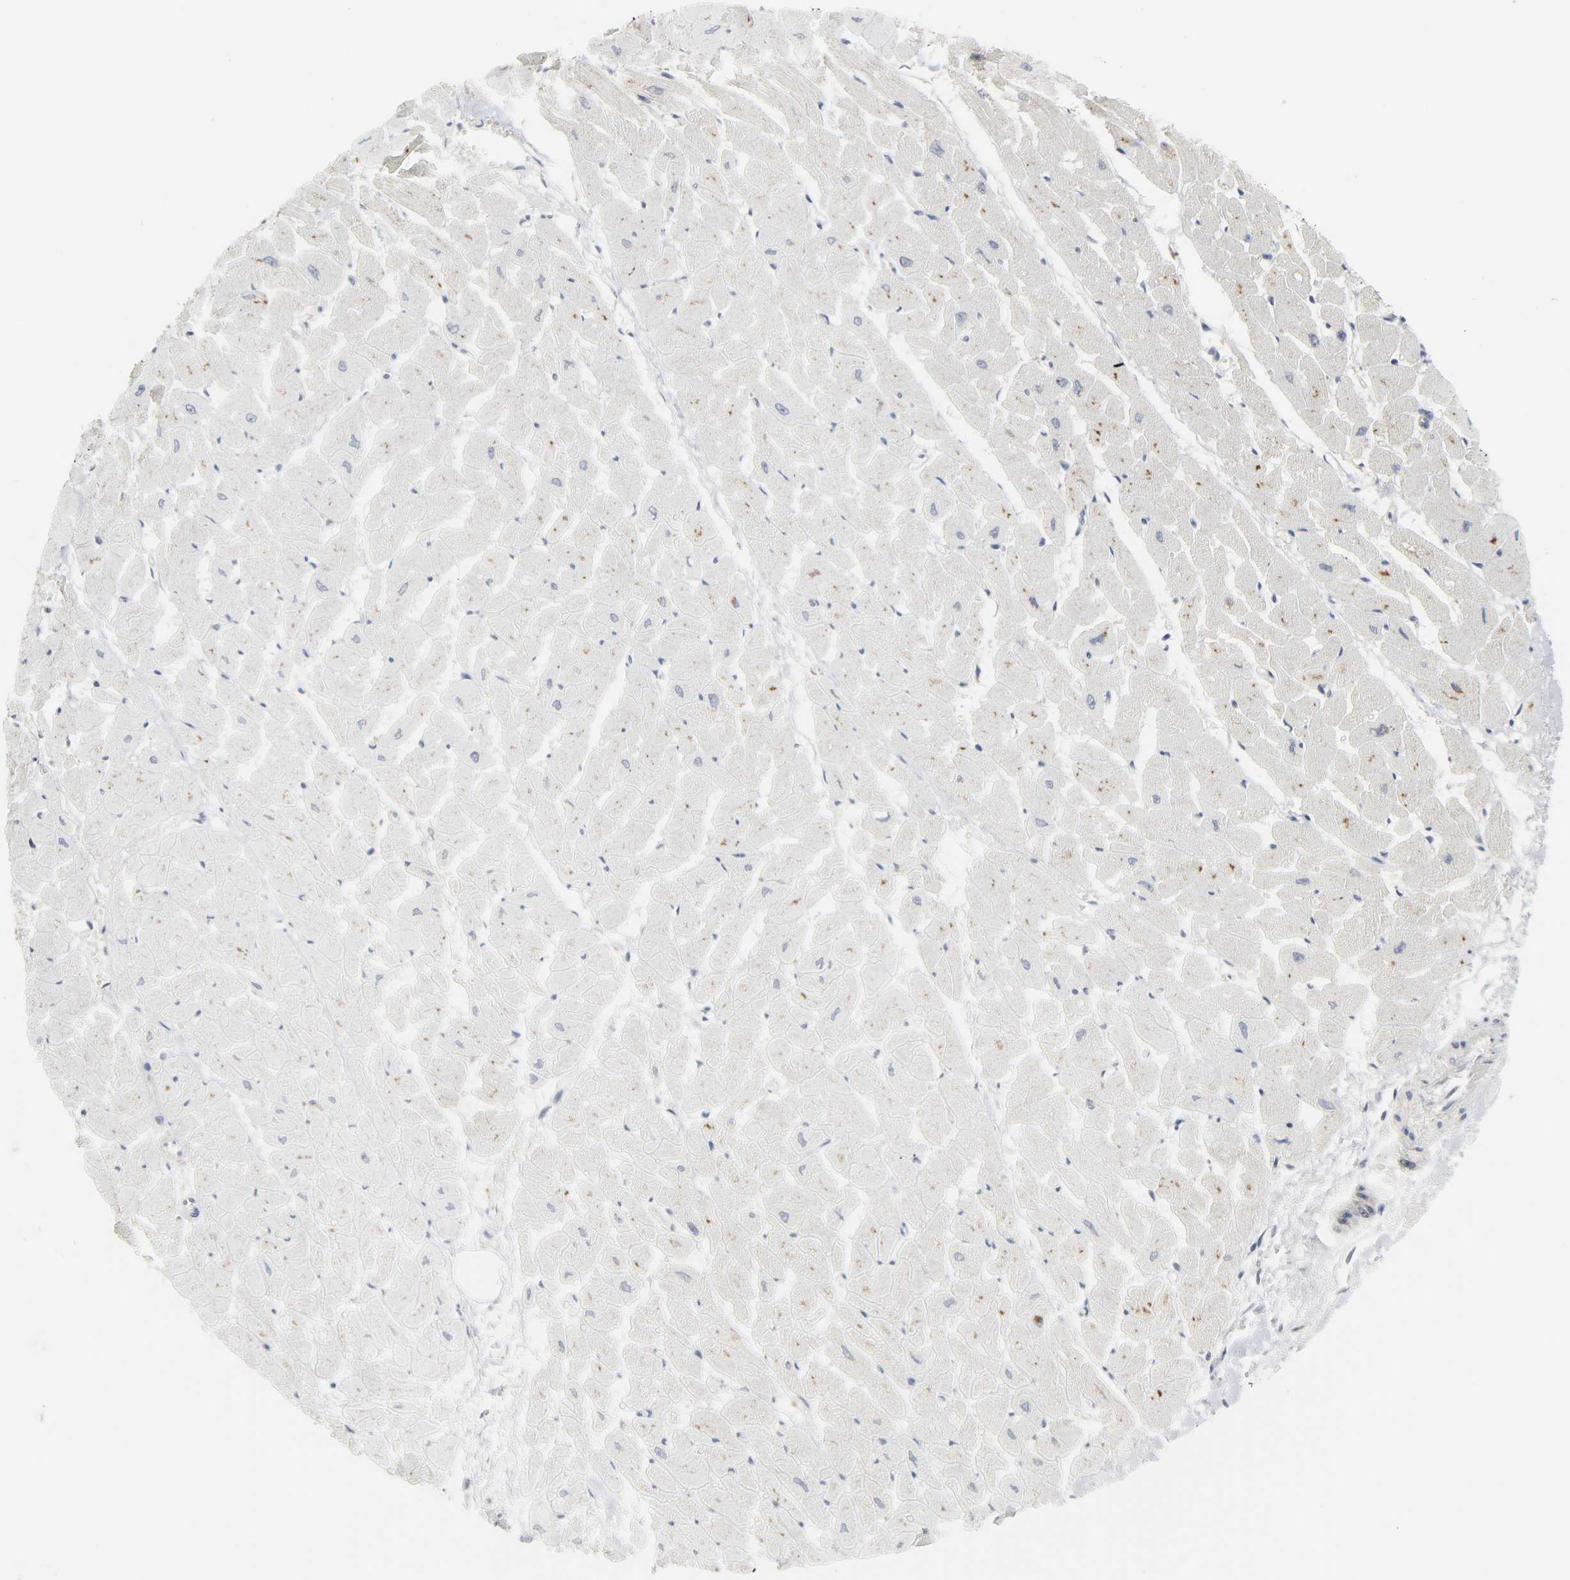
{"staining": {"intensity": "negative", "quantity": "none", "location": "none"}, "tissue": "heart muscle", "cell_type": "Cardiomyocytes", "image_type": "normal", "snomed": [{"axis": "morphology", "description": "Normal tissue, NOS"}, {"axis": "topography", "description": "Heart"}], "caption": "DAB (3,3'-diaminobenzidine) immunohistochemical staining of normal human heart muscle shows no significant staining in cardiomyocytes.", "gene": "CLIP1", "patient": {"sex": "female", "age": 19}}